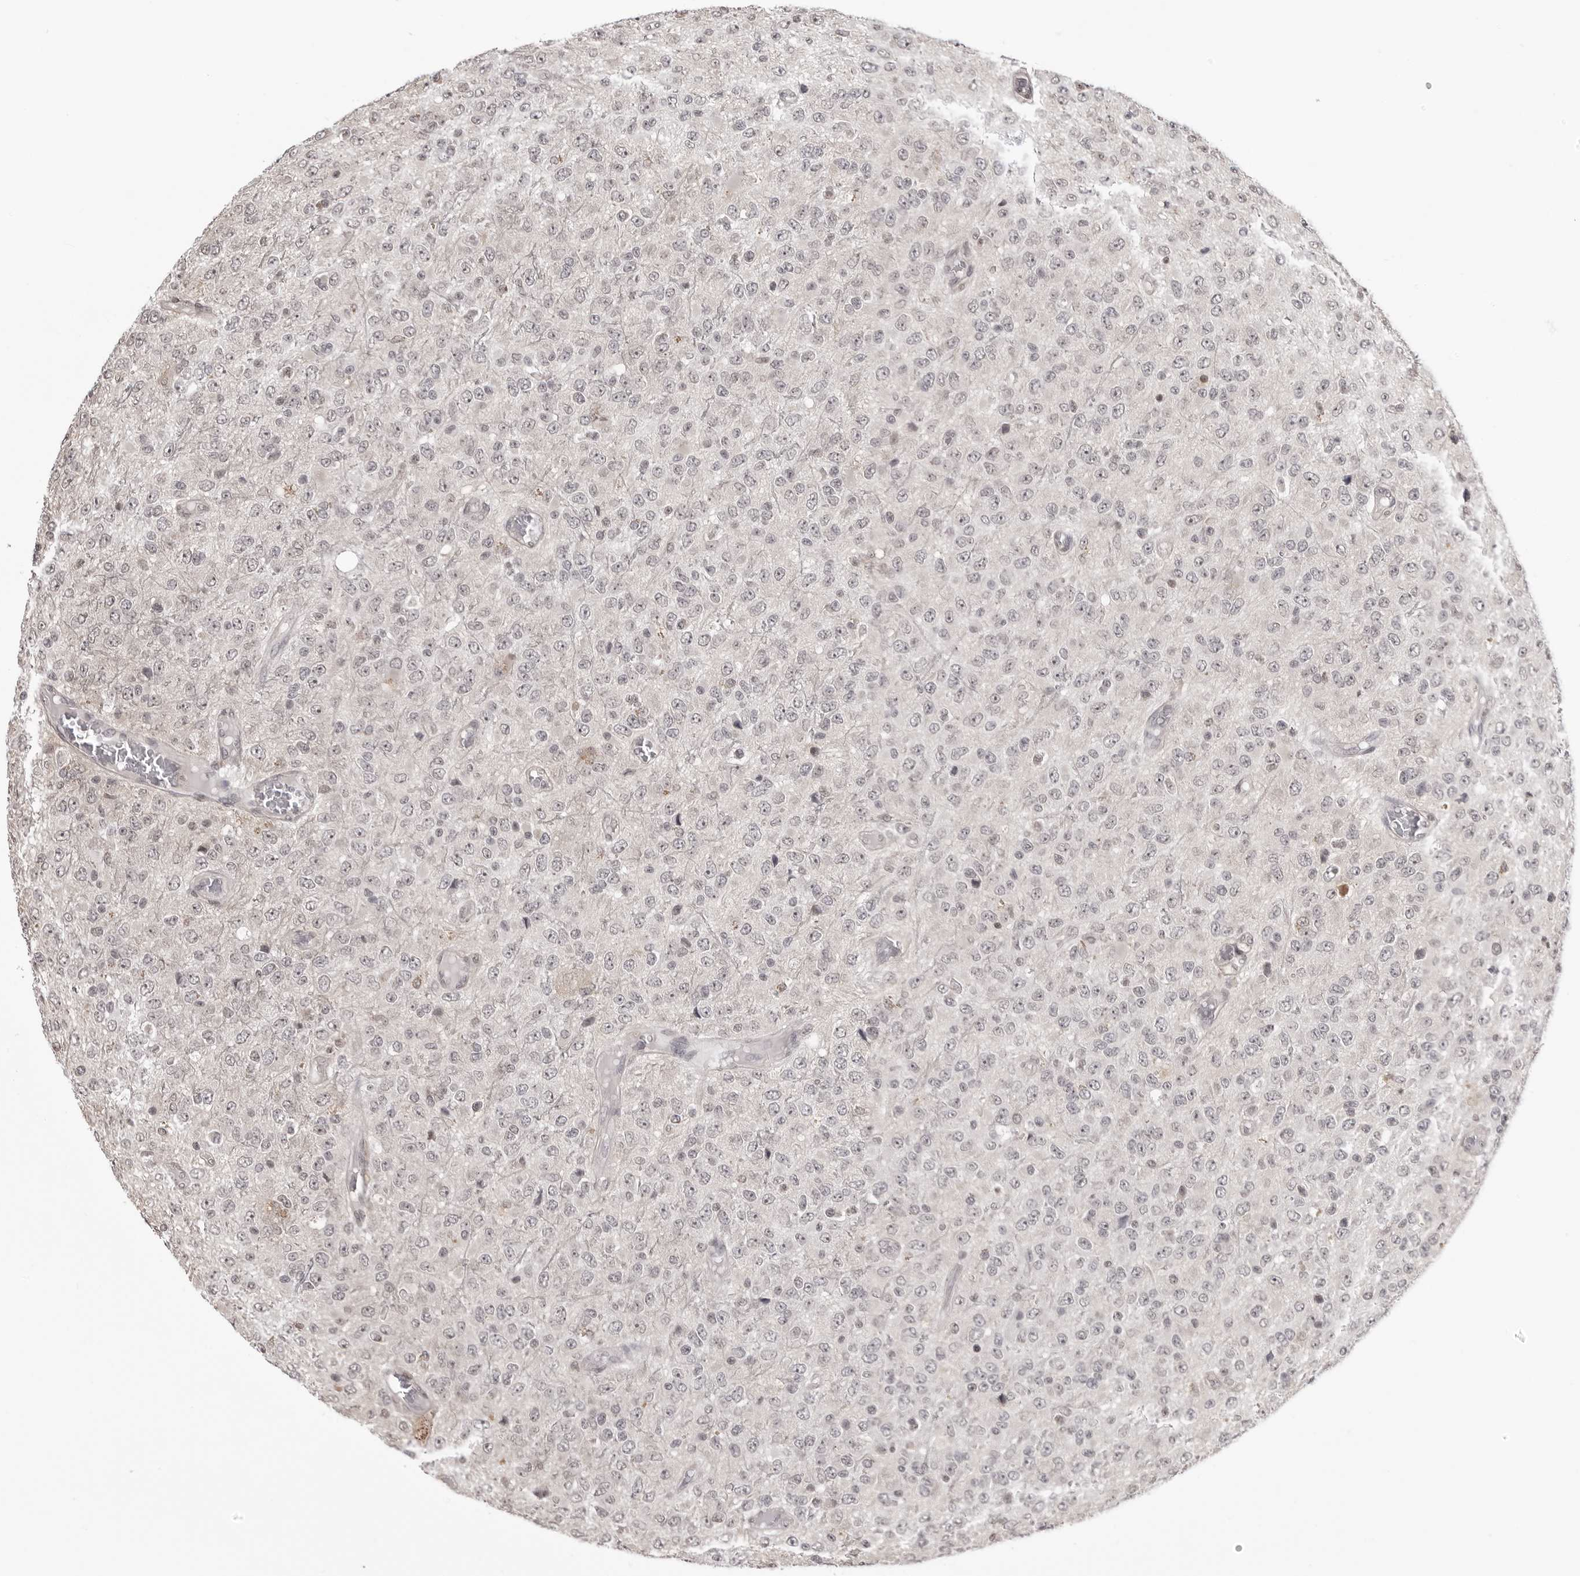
{"staining": {"intensity": "negative", "quantity": "none", "location": "none"}, "tissue": "glioma", "cell_type": "Tumor cells", "image_type": "cancer", "snomed": [{"axis": "morphology", "description": "Glioma, malignant, High grade"}, {"axis": "topography", "description": "pancreas cauda"}], "caption": "IHC image of neoplastic tissue: glioma stained with DAB demonstrates no significant protein positivity in tumor cells.", "gene": "YWHAG", "patient": {"sex": "male", "age": 60}}